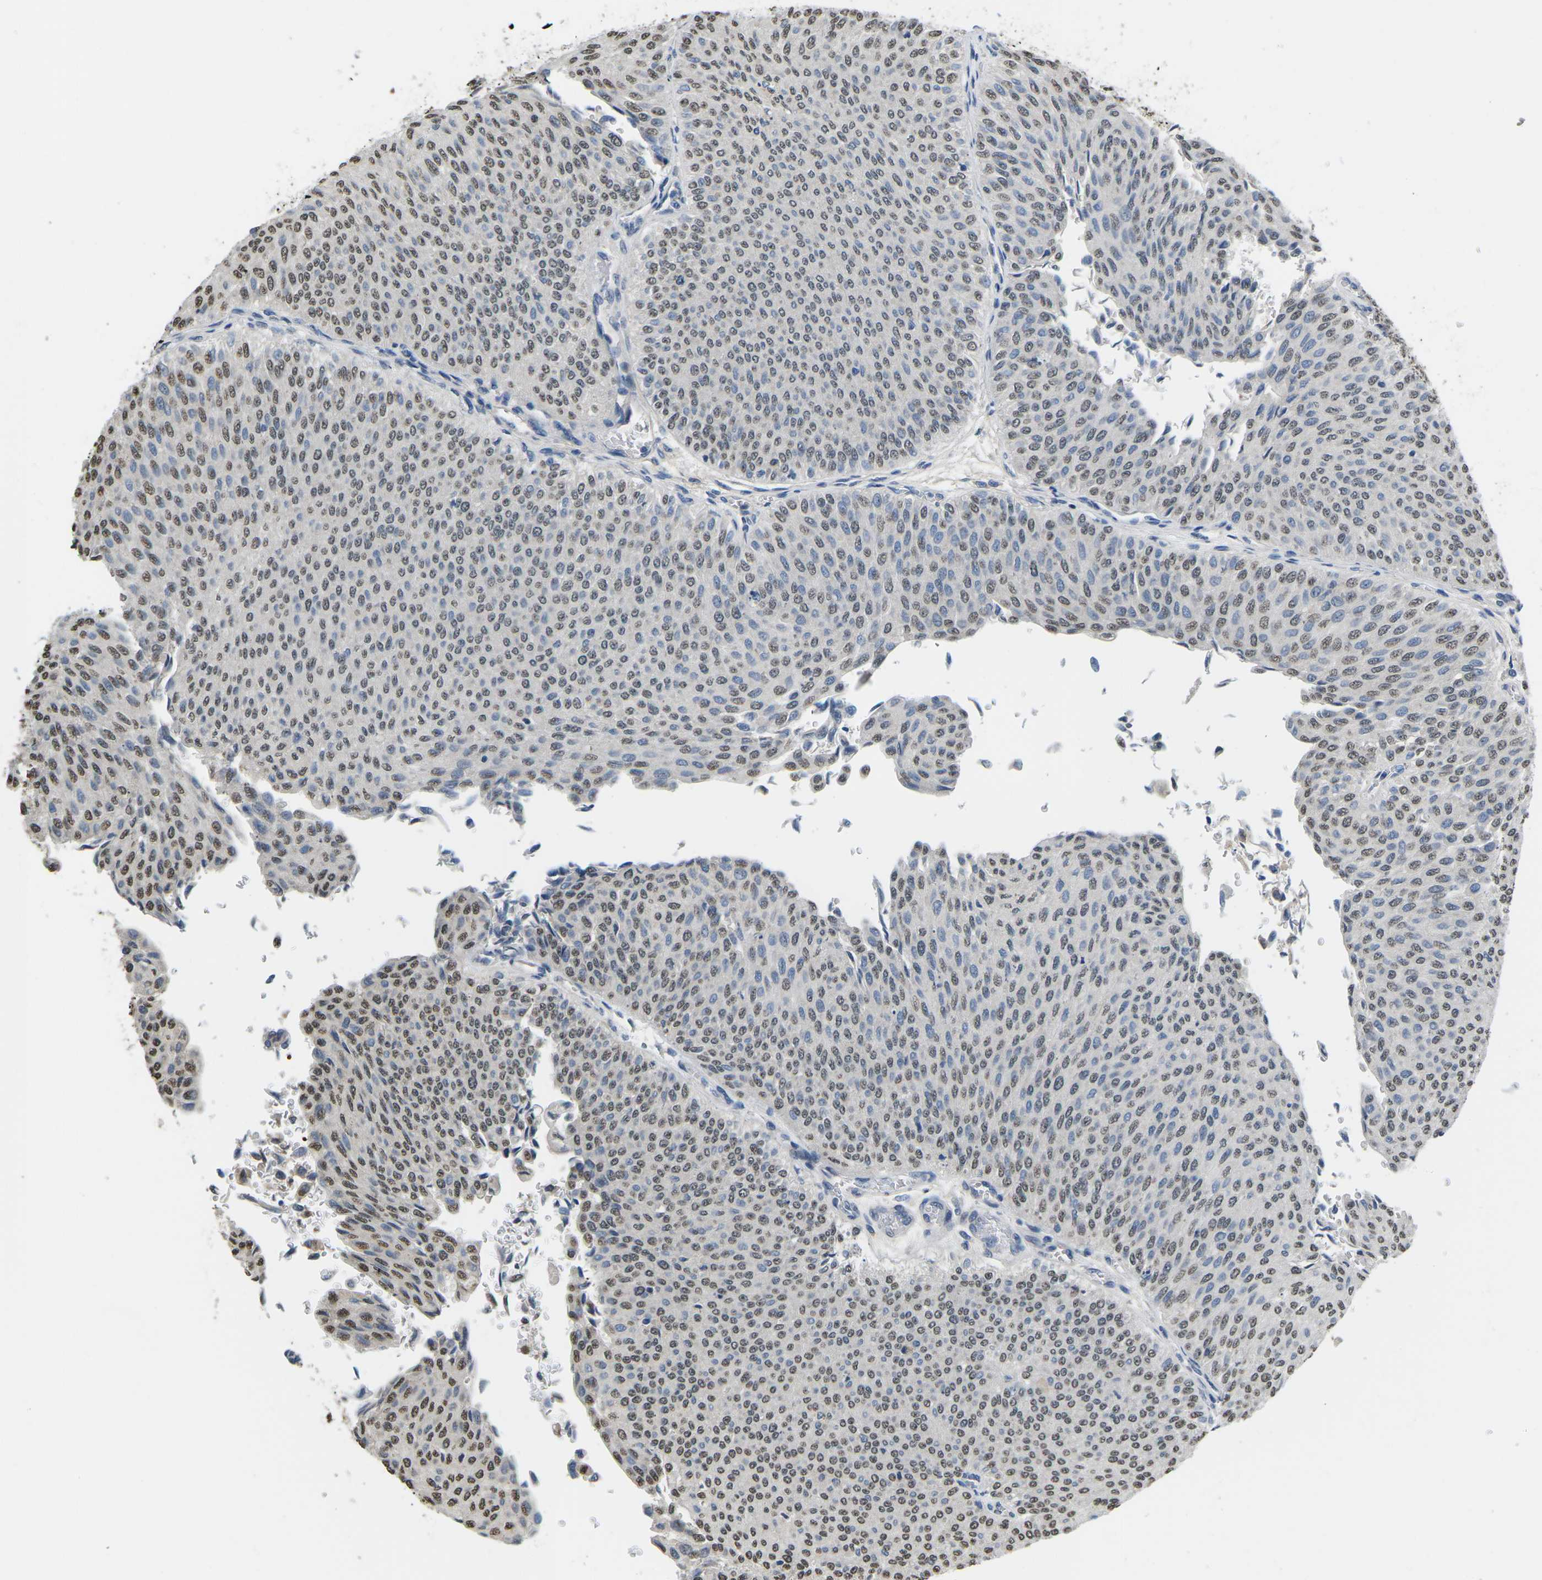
{"staining": {"intensity": "moderate", "quantity": ">75%", "location": "nuclear"}, "tissue": "urothelial cancer", "cell_type": "Tumor cells", "image_type": "cancer", "snomed": [{"axis": "morphology", "description": "Urothelial carcinoma, Low grade"}, {"axis": "topography", "description": "Urinary bladder"}], "caption": "Immunohistochemistry (IHC) histopathology image of neoplastic tissue: urothelial cancer stained using IHC shows medium levels of moderate protein expression localized specifically in the nuclear of tumor cells, appearing as a nuclear brown color.", "gene": "ERBB4", "patient": {"sex": "male", "age": 78}}